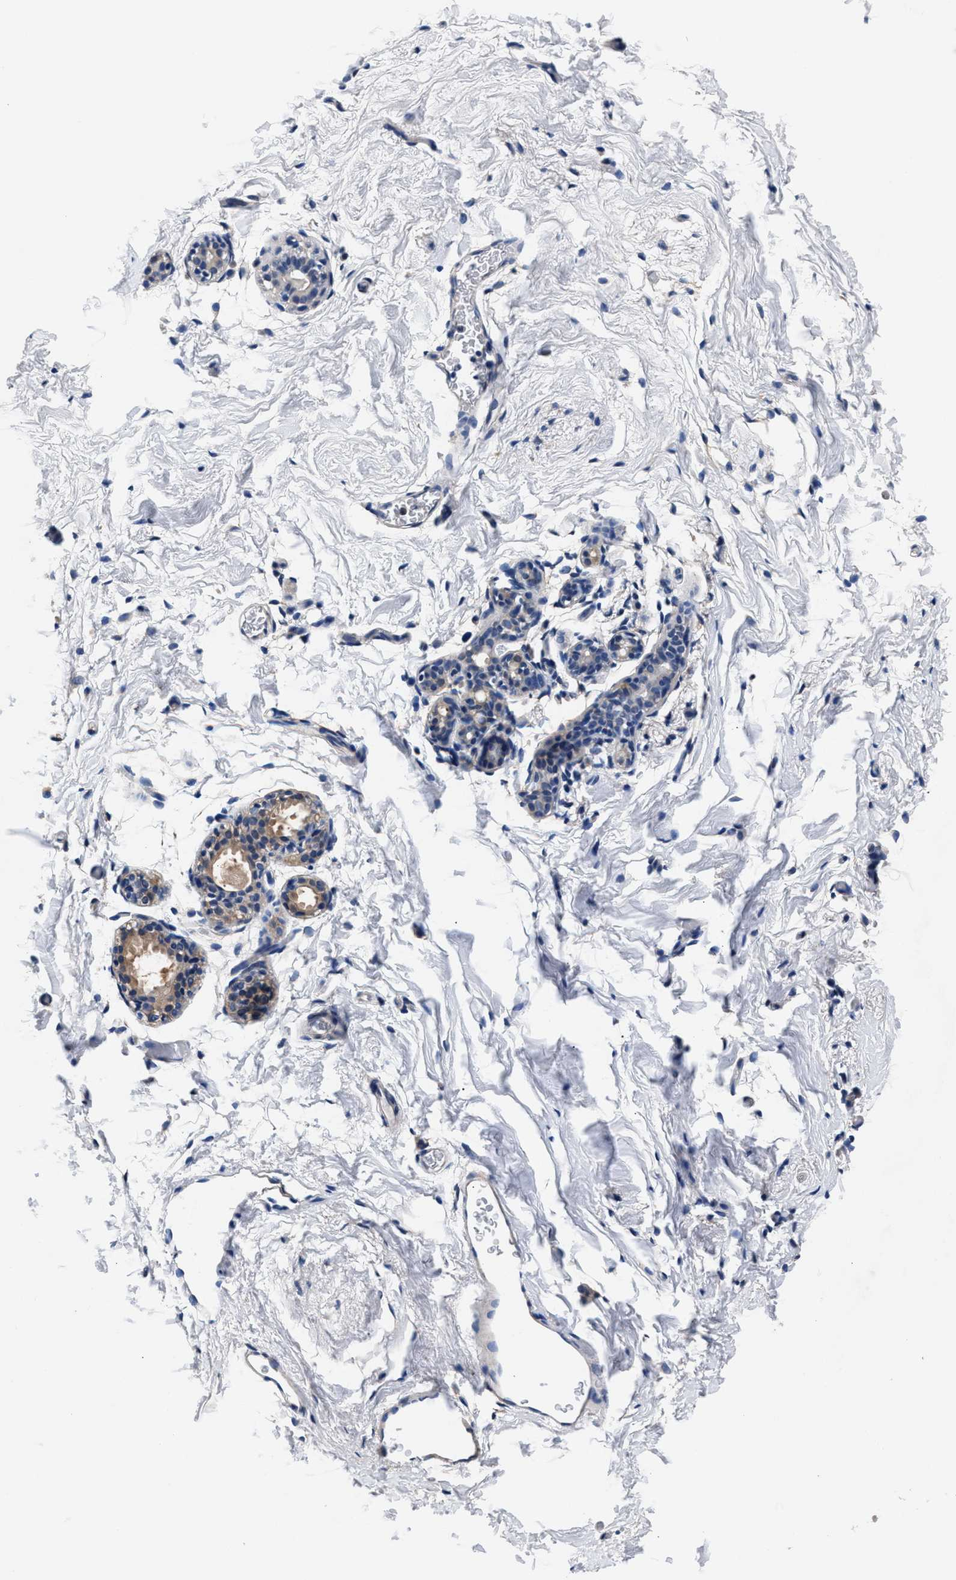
{"staining": {"intensity": "negative", "quantity": "none", "location": "none"}, "tissue": "breast", "cell_type": "Adipocytes", "image_type": "normal", "snomed": [{"axis": "morphology", "description": "Normal tissue, NOS"}, {"axis": "topography", "description": "Breast"}], "caption": "Breast was stained to show a protein in brown. There is no significant staining in adipocytes. (DAB (3,3'-diaminobenzidine) immunohistochemistry (IHC), high magnification).", "gene": "GSTM1", "patient": {"sex": "female", "age": 62}}